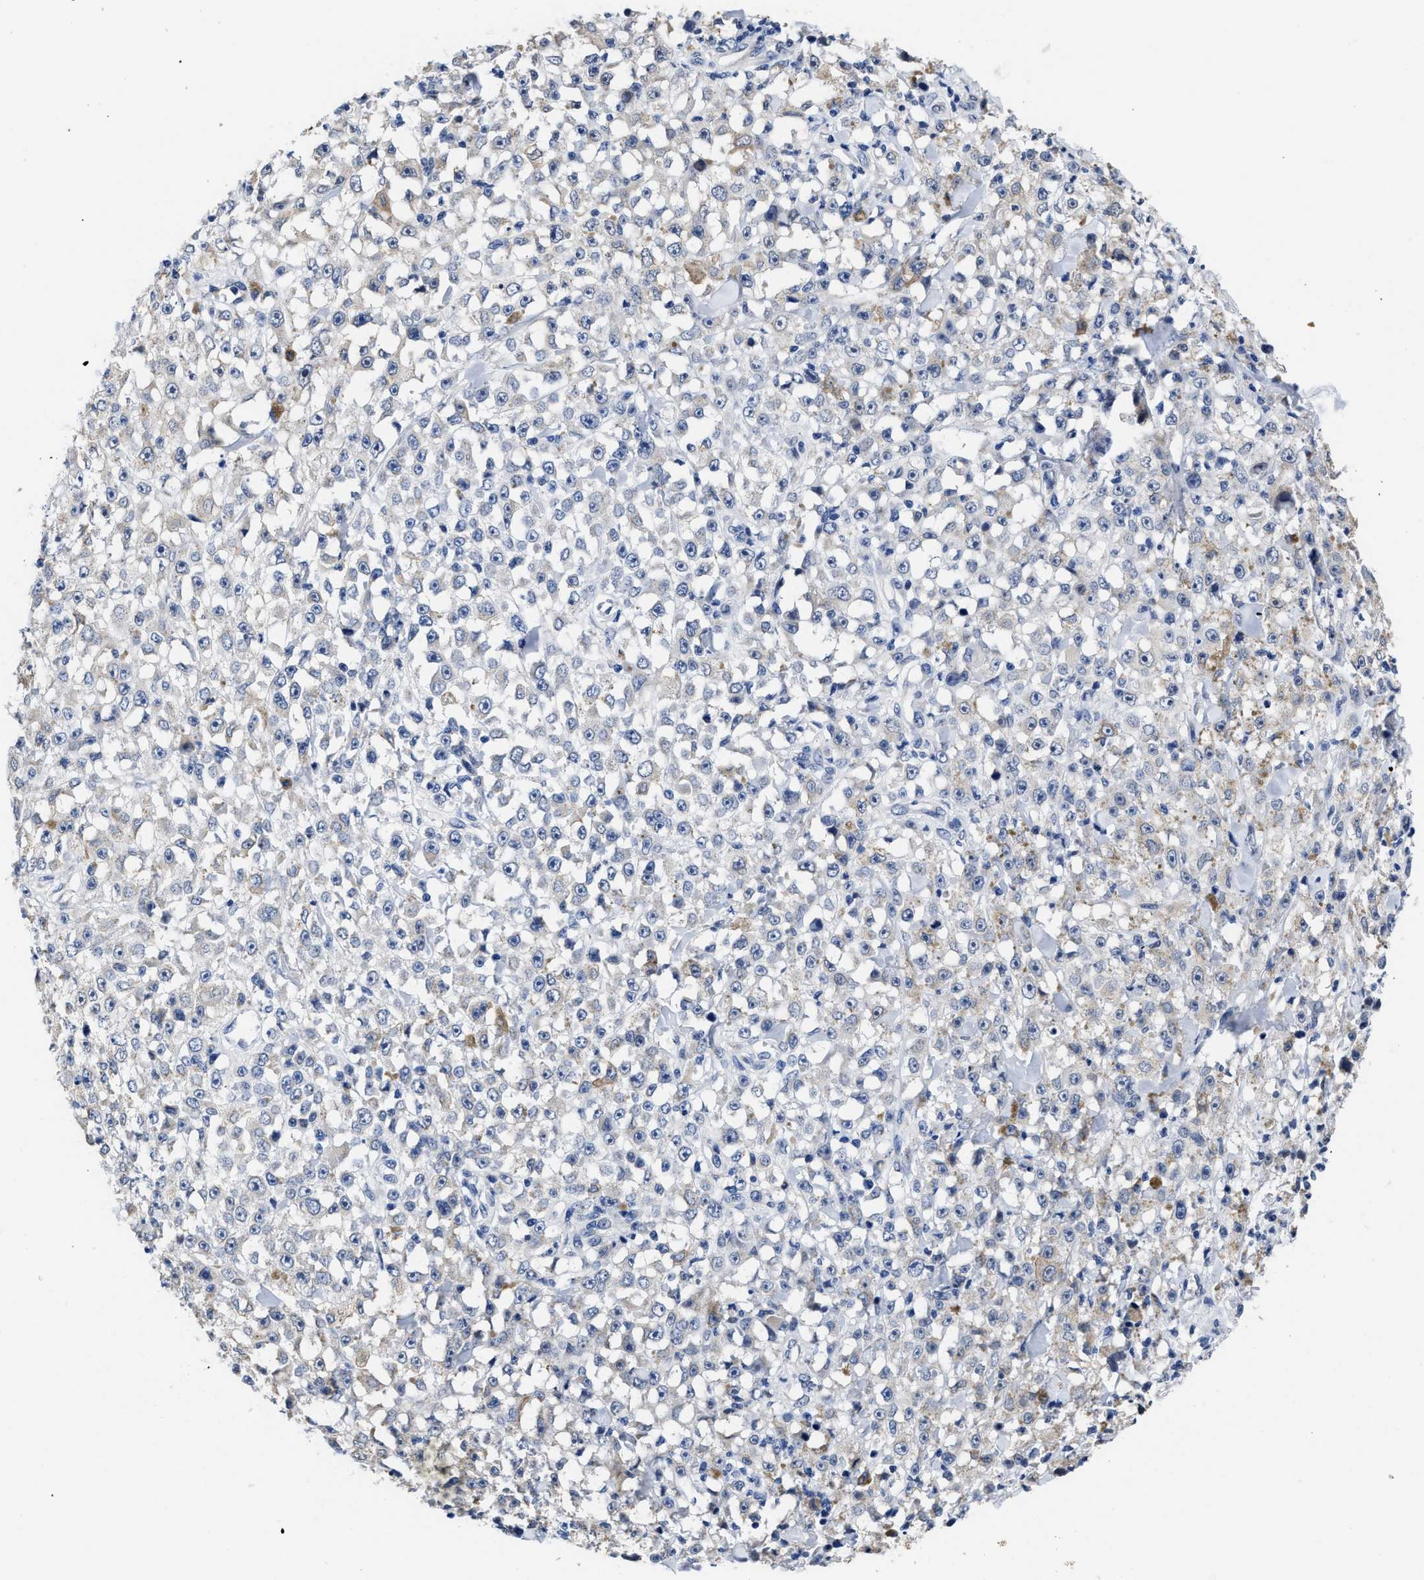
{"staining": {"intensity": "negative", "quantity": "none", "location": "none"}, "tissue": "melanoma", "cell_type": "Tumor cells", "image_type": "cancer", "snomed": [{"axis": "morphology", "description": "Malignant melanoma, NOS"}, {"axis": "topography", "description": "Skin"}], "caption": "An immunohistochemistry histopathology image of melanoma is shown. There is no staining in tumor cells of melanoma.", "gene": "HOOK1", "patient": {"sex": "female", "age": 82}}